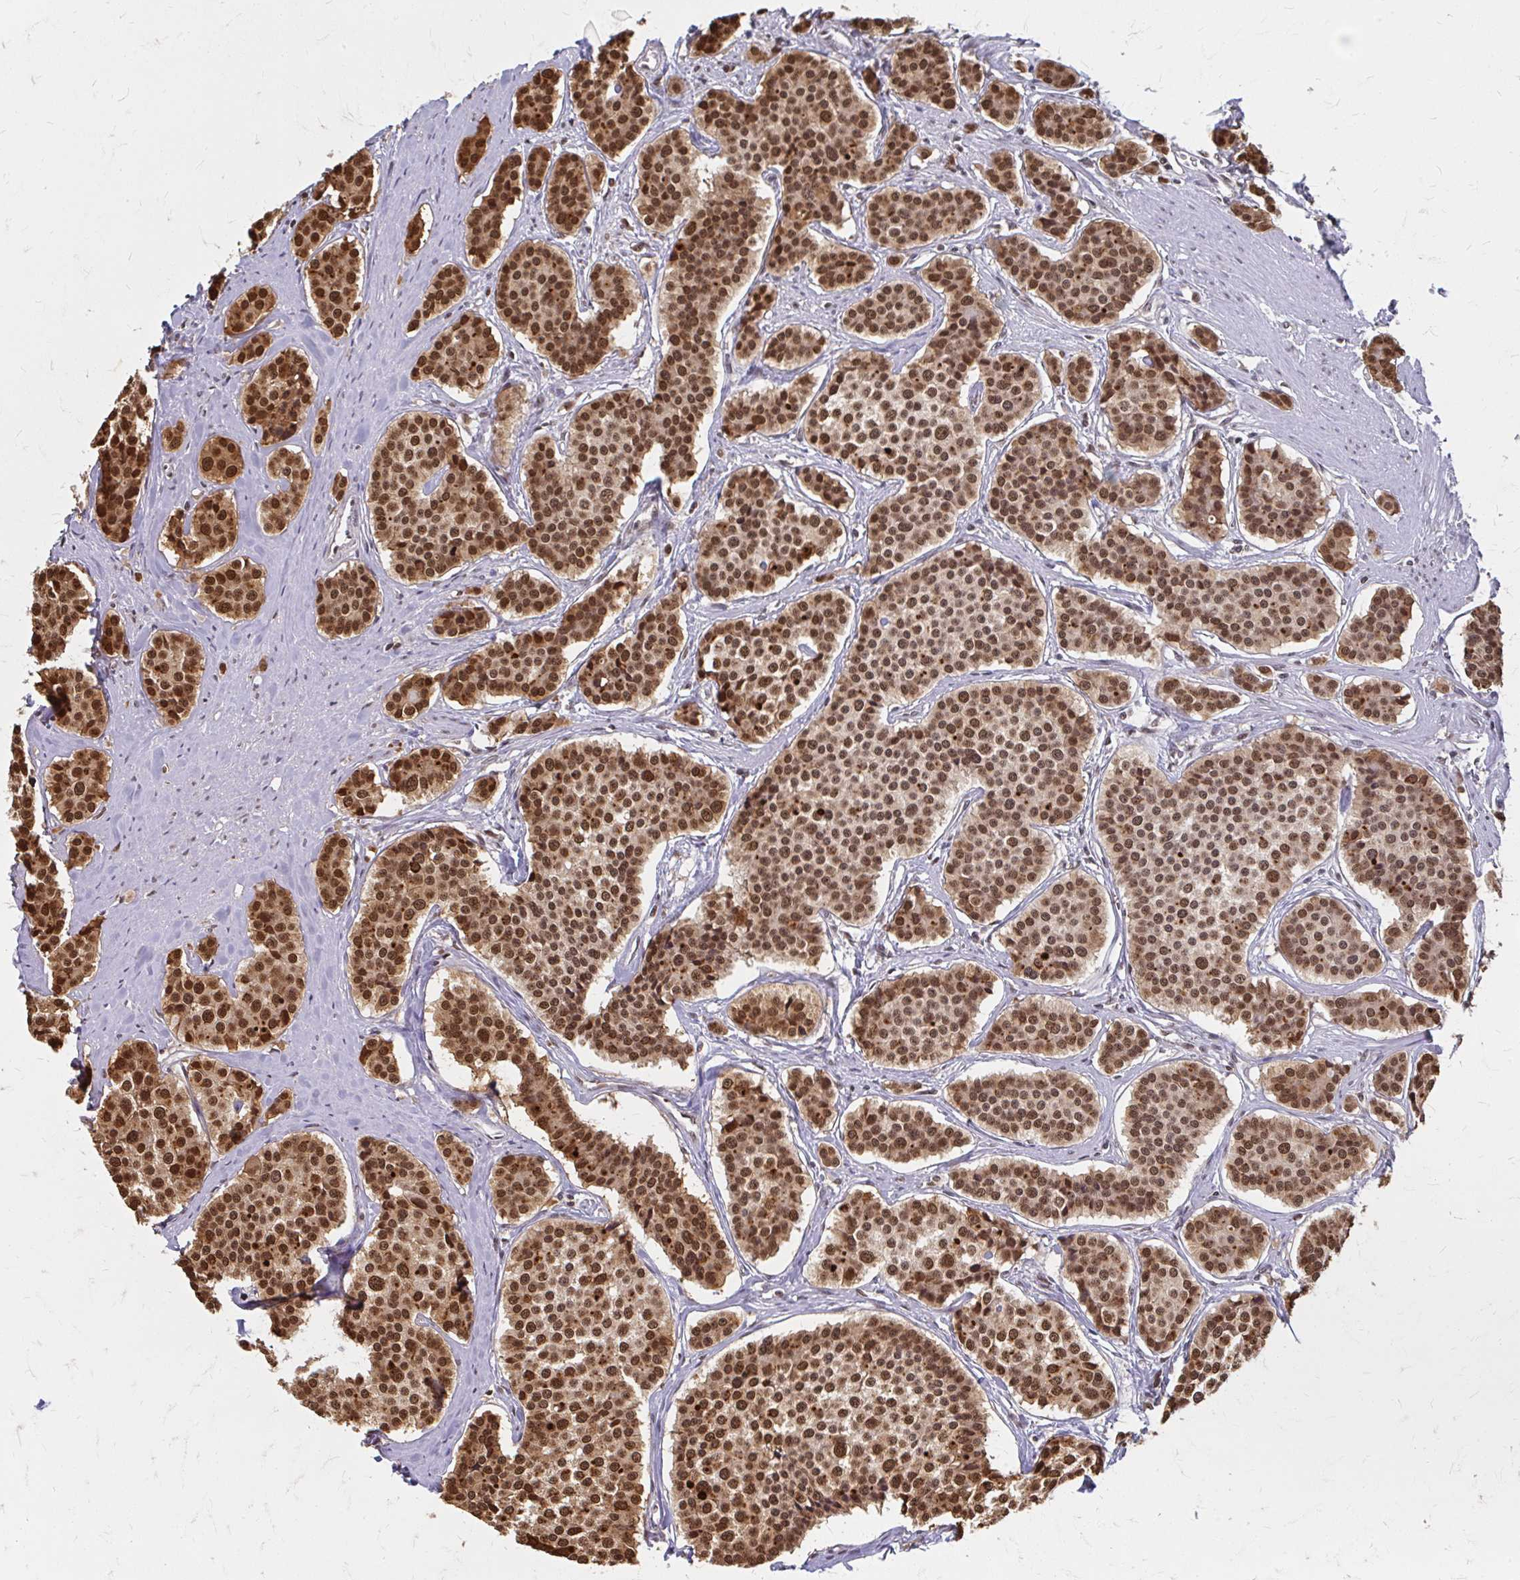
{"staining": {"intensity": "moderate", "quantity": ">75%", "location": "cytoplasmic/membranous,nuclear"}, "tissue": "carcinoid", "cell_type": "Tumor cells", "image_type": "cancer", "snomed": [{"axis": "morphology", "description": "Carcinoid, malignant, NOS"}, {"axis": "topography", "description": "Small intestine"}], "caption": "The immunohistochemical stain labels moderate cytoplasmic/membranous and nuclear positivity in tumor cells of carcinoid tissue.", "gene": "XPO1", "patient": {"sex": "male", "age": 60}}